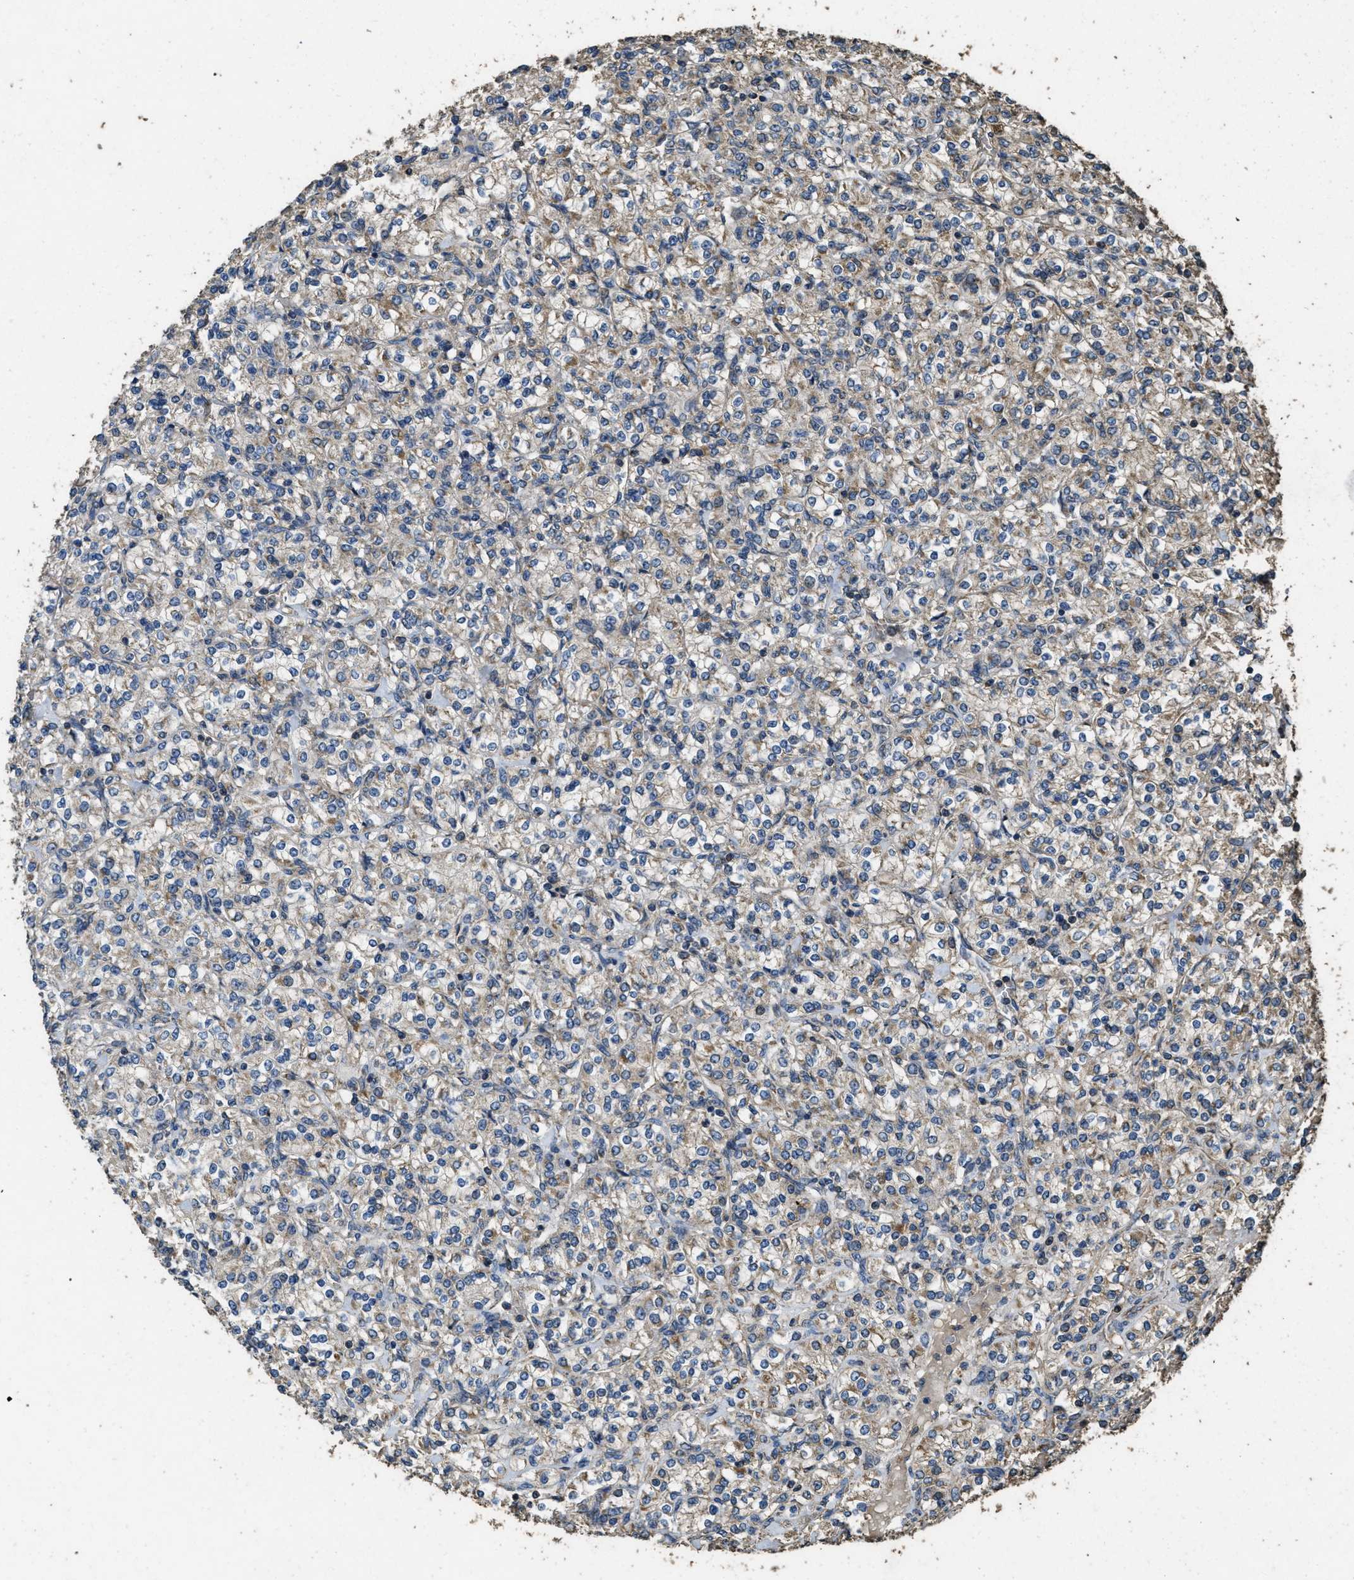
{"staining": {"intensity": "weak", "quantity": ">75%", "location": "cytoplasmic/membranous"}, "tissue": "renal cancer", "cell_type": "Tumor cells", "image_type": "cancer", "snomed": [{"axis": "morphology", "description": "Adenocarcinoma, NOS"}, {"axis": "topography", "description": "Kidney"}], "caption": "Protein staining of renal adenocarcinoma tissue reveals weak cytoplasmic/membranous staining in about >75% of tumor cells.", "gene": "CYRIA", "patient": {"sex": "male", "age": 77}}